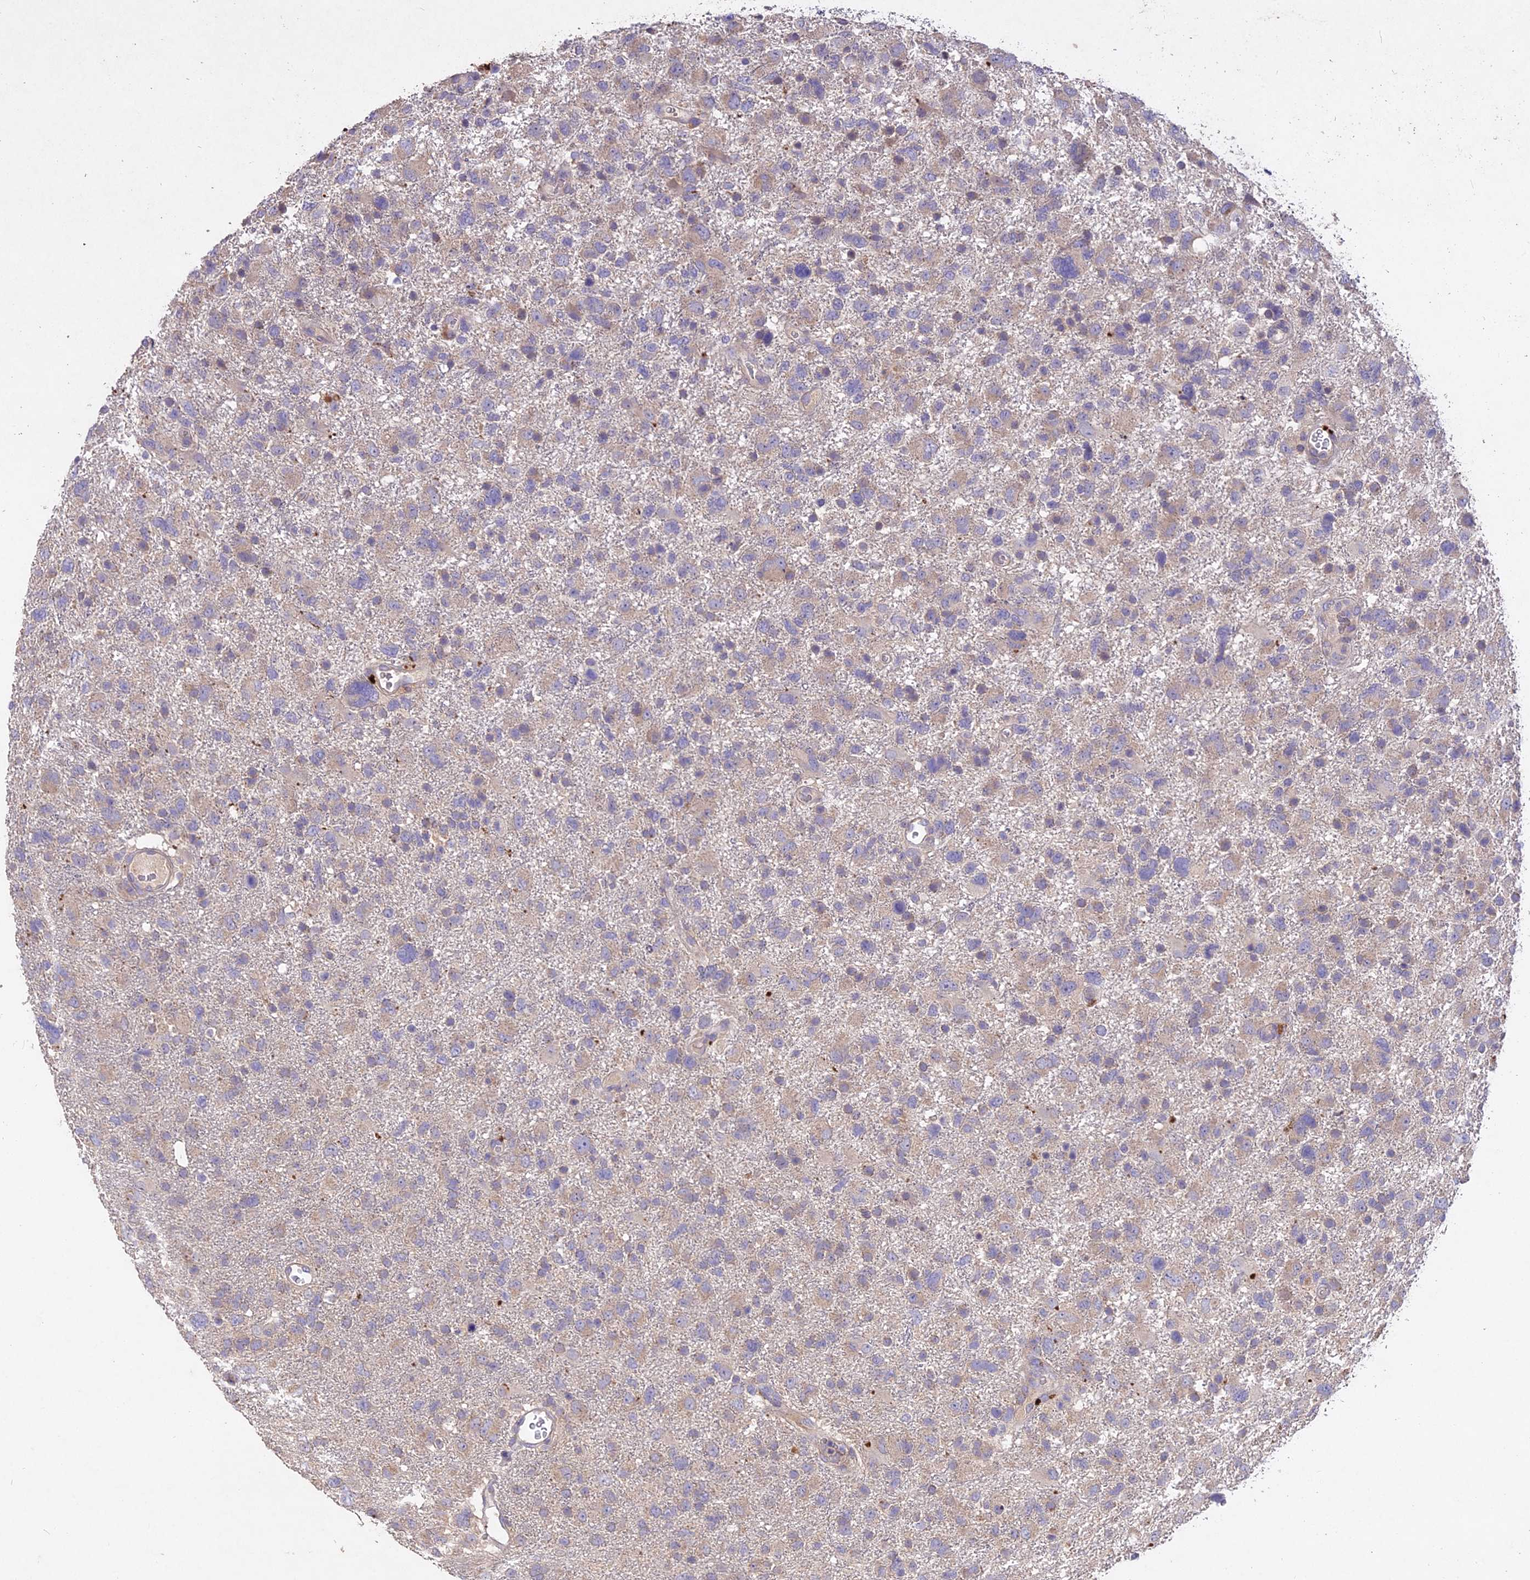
{"staining": {"intensity": "negative", "quantity": "none", "location": "none"}, "tissue": "glioma", "cell_type": "Tumor cells", "image_type": "cancer", "snomed": [{"axis": "morphology", "description": "Glioma, malignant, High grade"}, {"axis": "topography", "description": "Brain"}], "caption": "Immunohistochemistry of human glioma reveals no expression in tumor cells.", "gene": "SLC26A4", "patient": {"sex": "male", "age": 61}}